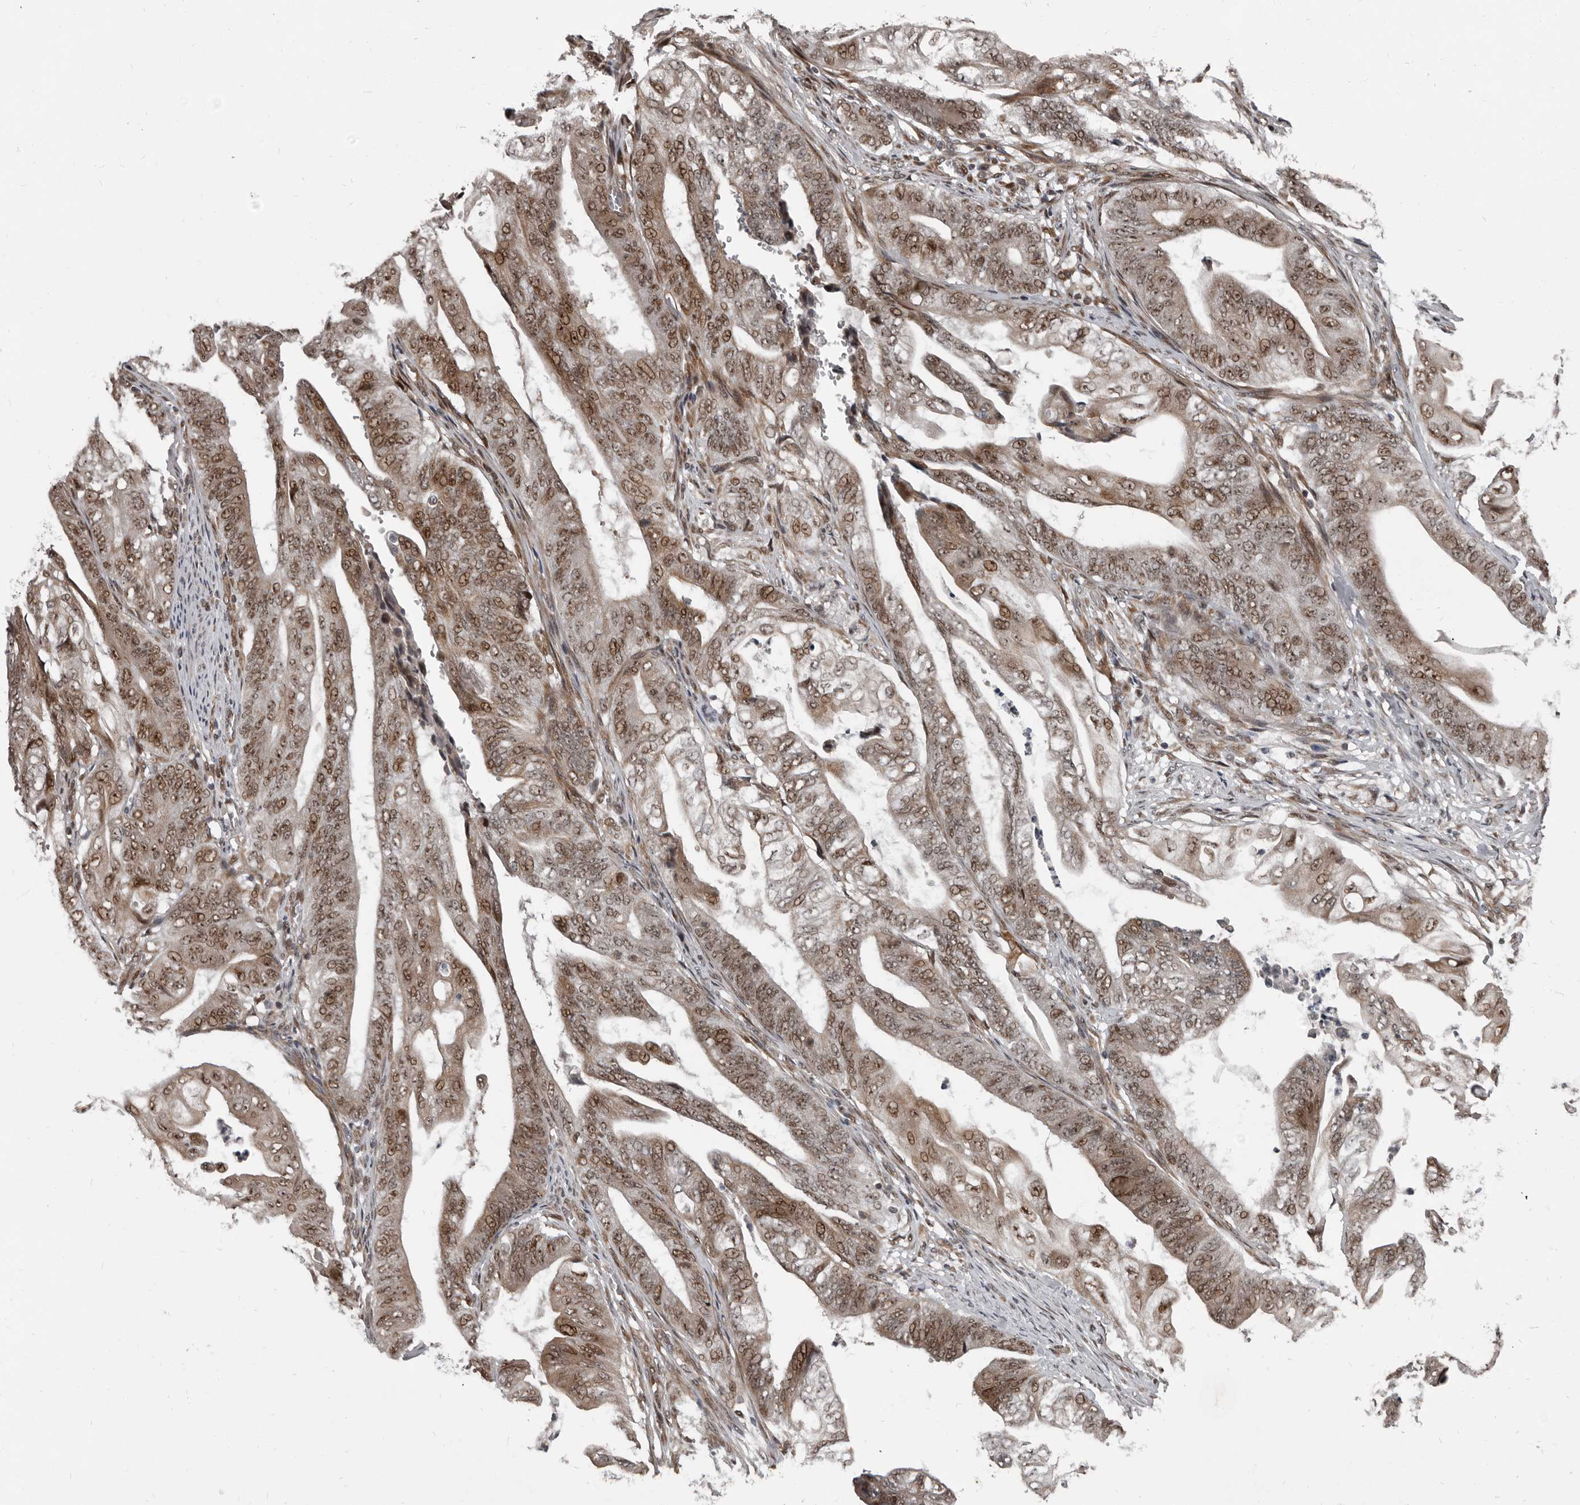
{"staining": {"intensity": "moderate", "quantity": ">75%", "location": "cytoplasmic/membranous,nuclear"}, "tissue": "stomach cancer", "cell_type": "Tumor cells", "image_type": "cancer", "snomed": [{"axis": "morphology", "description": "Adenocarcinoma, NOS"}, {"axis": "topography", "description": "Stomach"}], "caption": "A brown stain highlights moderate cytoplasmic/membranous and nuclear positivity of a protein in stomach cancer tumor cells.", "gene": "CHD1L", "patient": {"sex": "female", "age": 73}}